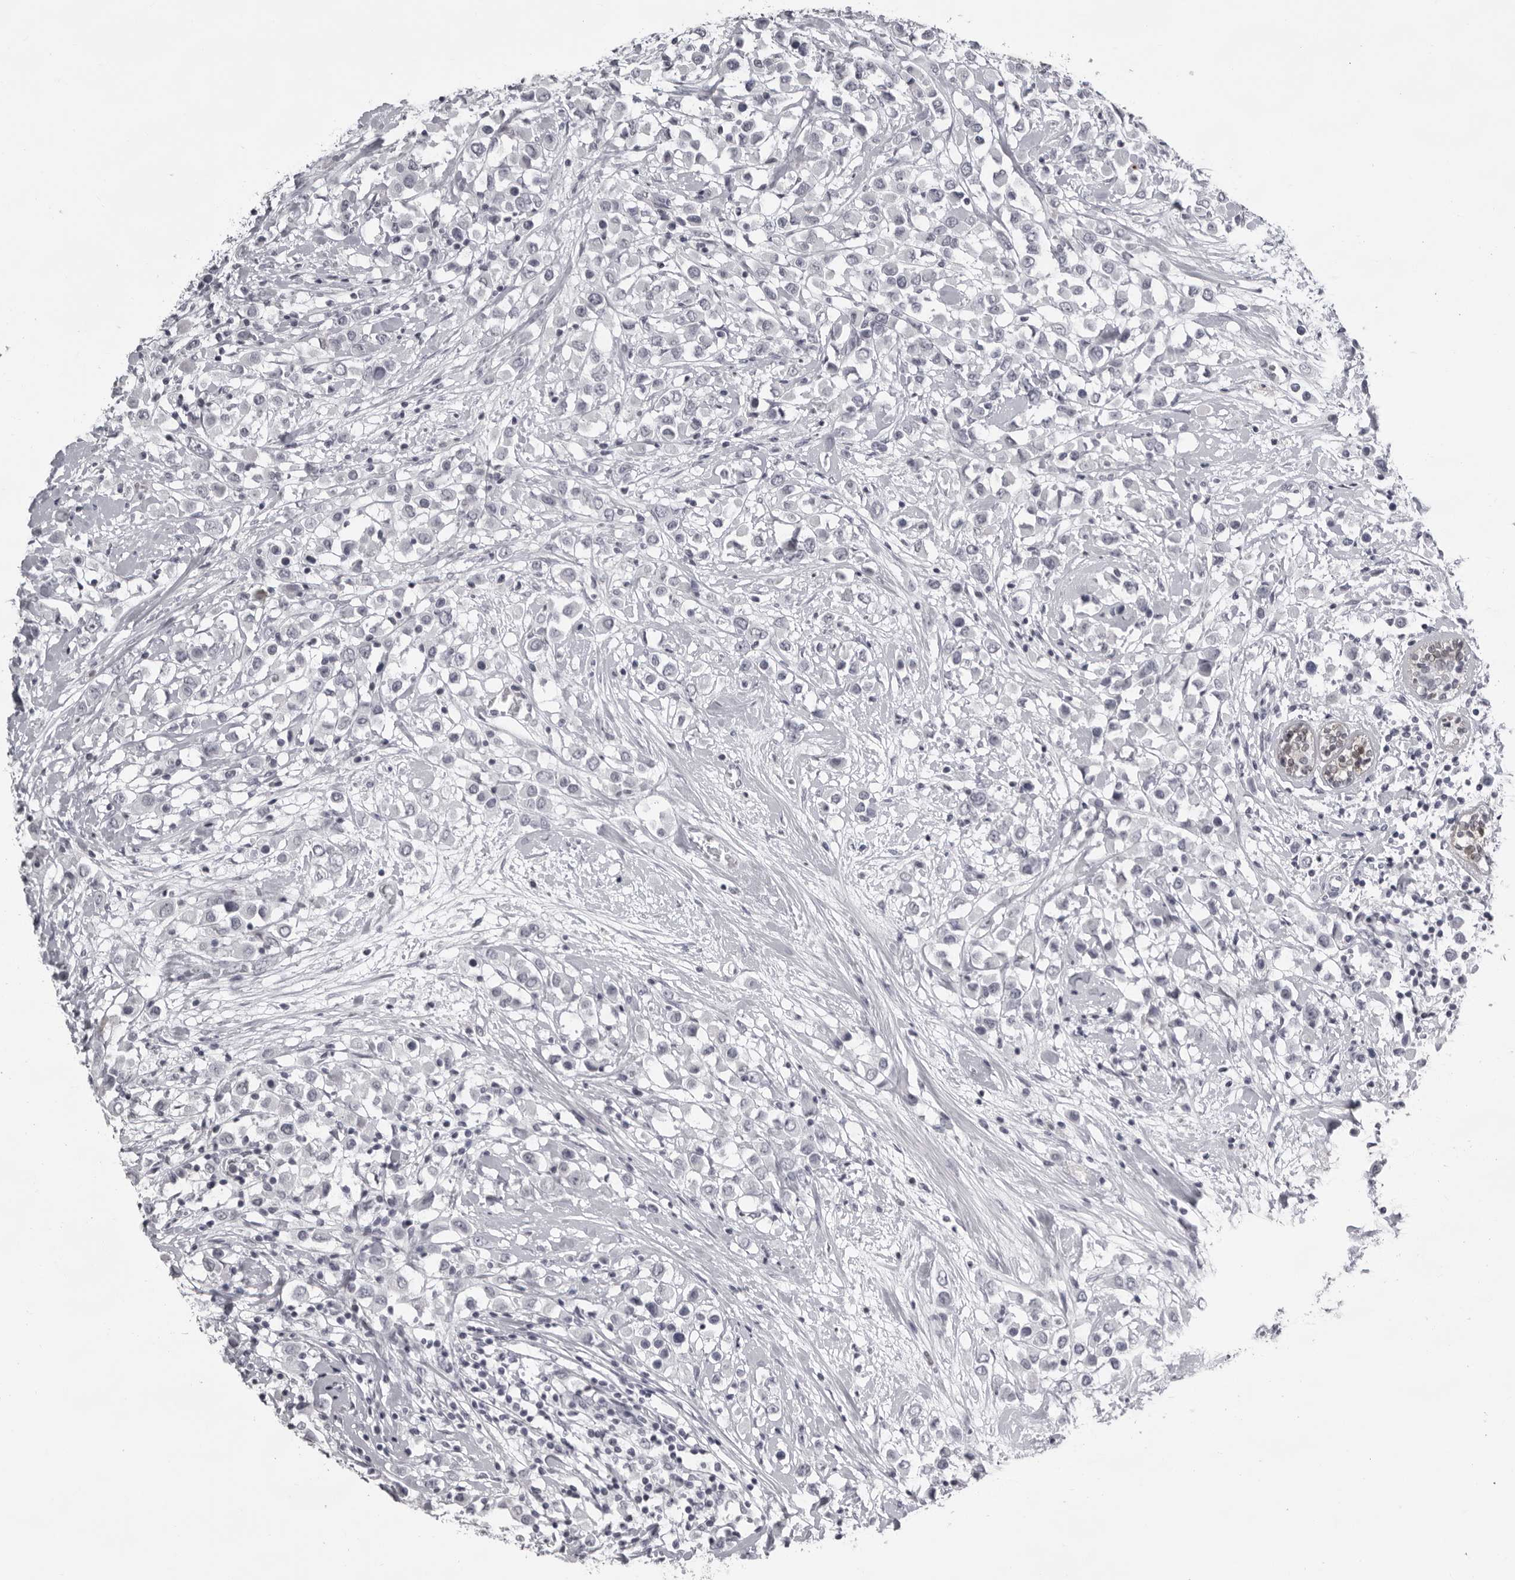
{"staining": {"intensity": "negative", "quantity": "none", "location": "none"}, "tissue": "breast cancer", "cell_type": "Tumor cells", "image_type": "cancer", "snomed": [{"axis": "morphology", "description": "Duct carcinoma"}, {"axis": "topography", "description": "Breast"}], "caption": "Protein analysis of intraductal carcinoma (breast) exhibits no significant positivity in tumor cells. The staining is performed using DAB brown chromogen with nuclei counter-stained in using hematoxylin.", "gene": "NUDT18", "patient": {"sex": "female", "age": 61}}